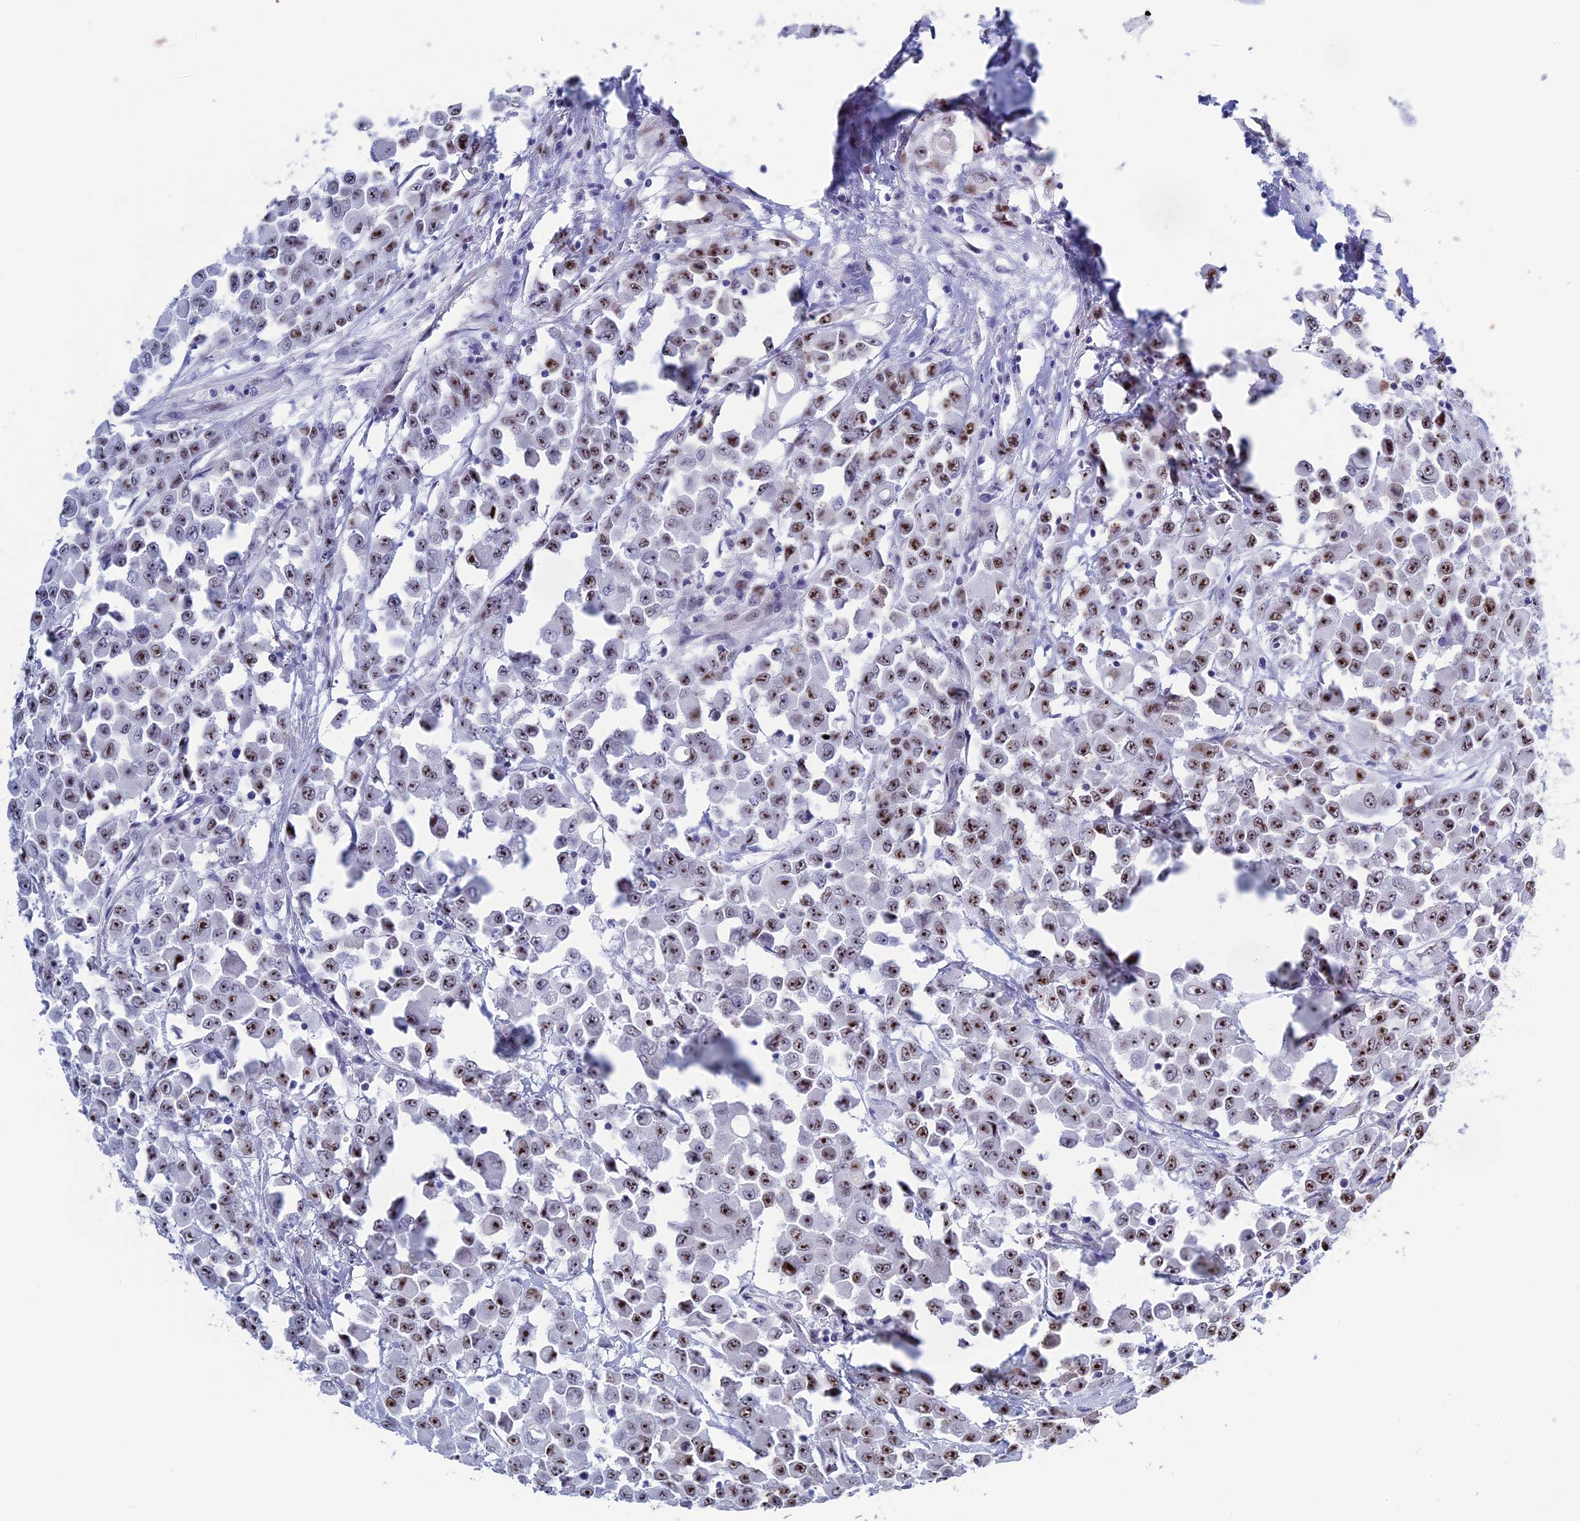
{"staining": {"intensity": "strong", "quantity": ">75%", "location": "nuclear"}, "tissue": "colorectal cancer", "cell_type": "Tumor cells", "image_type": "cancer", "snomed": [{"axis": "morphology", "description": "Adenocarcinoma, NOS"}, {"axis": "topography", "description": "Colon"}], "caption": "Tumor cells reveal high levels of strong nuclear staining in about >75% of cells in colorectal cancer (adenocarcinoma).", "gene": "CCDC86", "patient": {"sex": "male", "age": 51}}